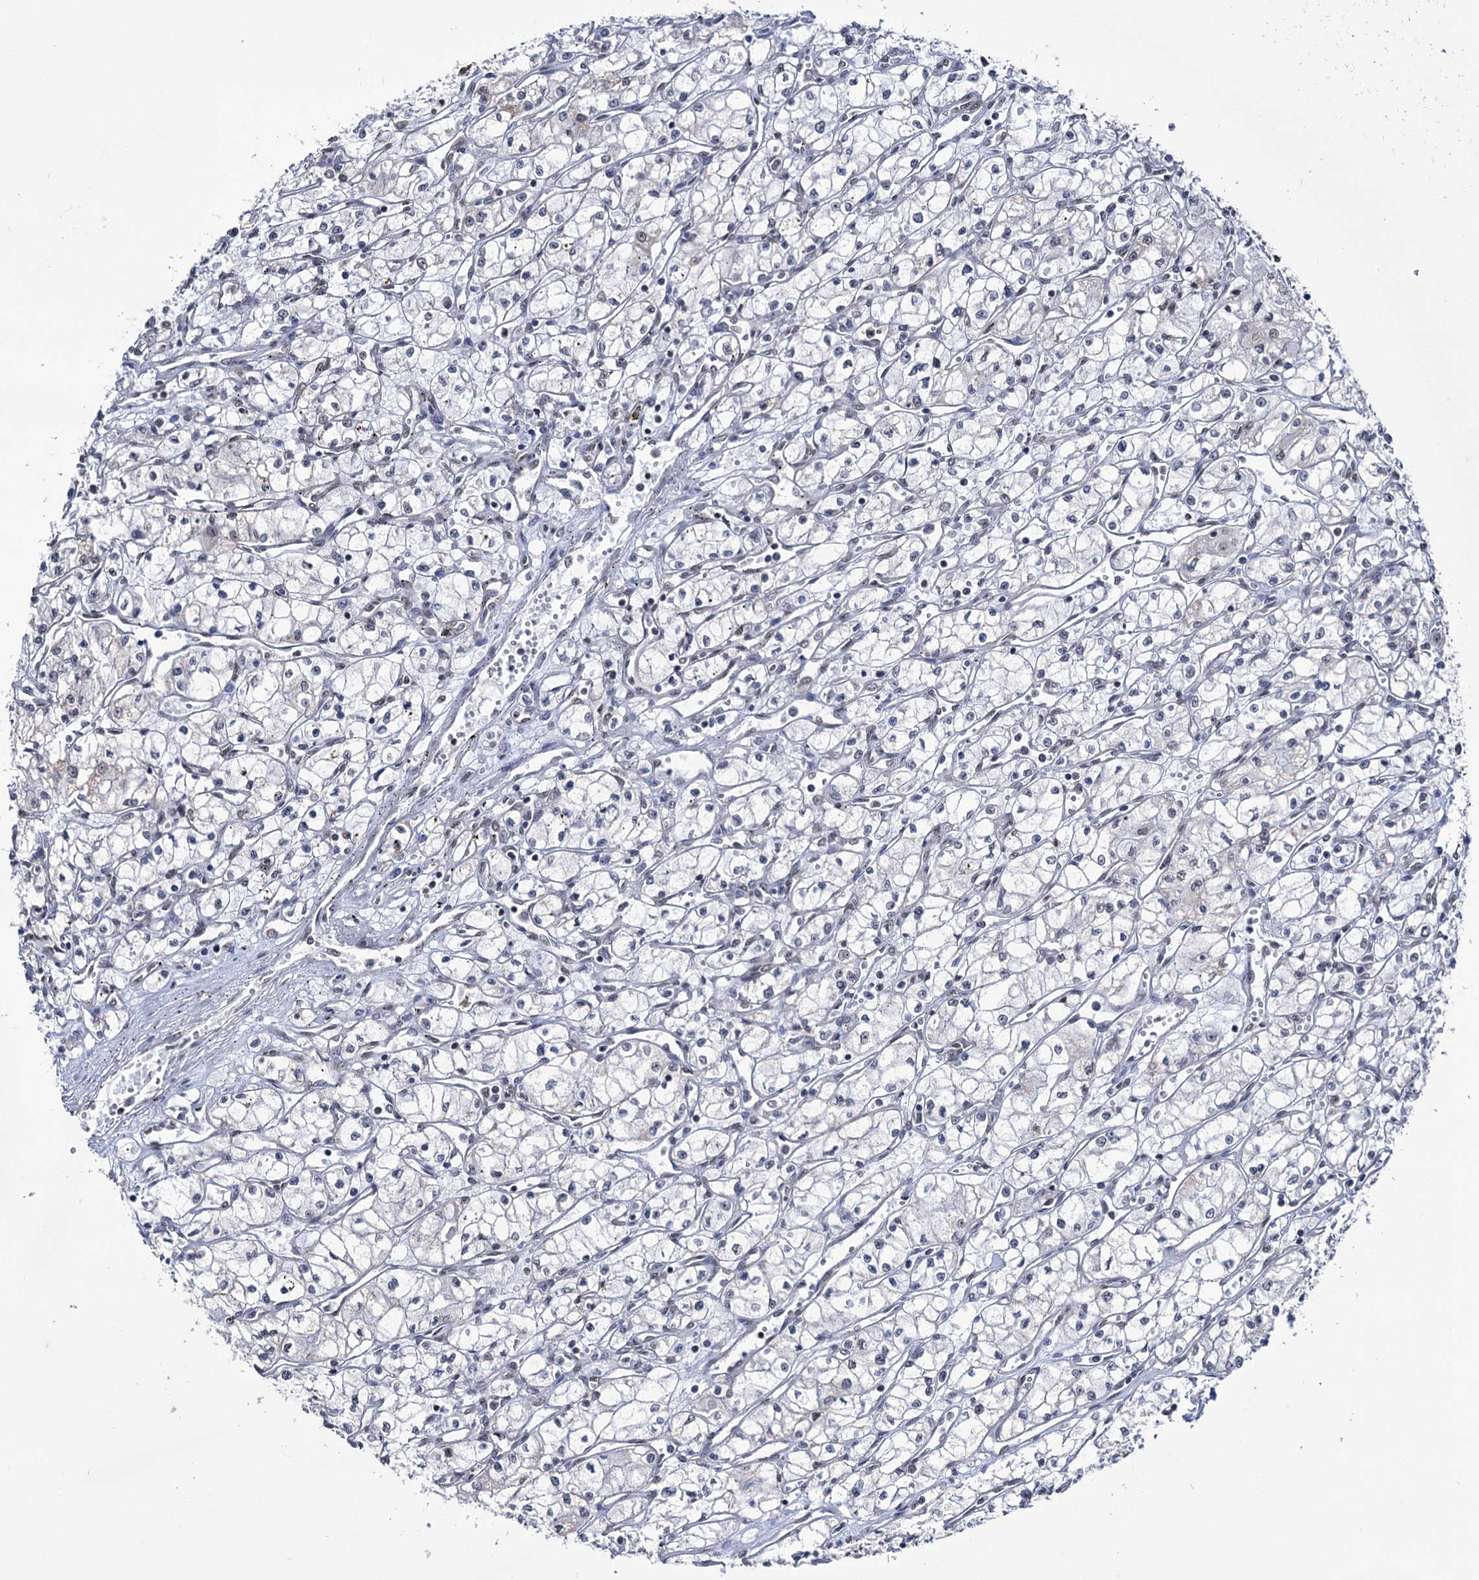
{"staining": {"intensity": "negative", "quantity": "none", "location": "none"}, "tissue": "renal cancer", "cell_type": "Tumor cells", "image_type": "cancer", "snomed": [{"axis": "morphology", "description": "Adenocarcinoma, NOS"}, {"axis": "topography", "description": "Kidney"}], "caption": "Human renal cancer (adenocarcinoma) stained for a protein using immunohistochemistry (IHC) reveals no expression in tumor cells.", "gene": "ABHD10", "patient": {"sex": "male", "age": 59}}